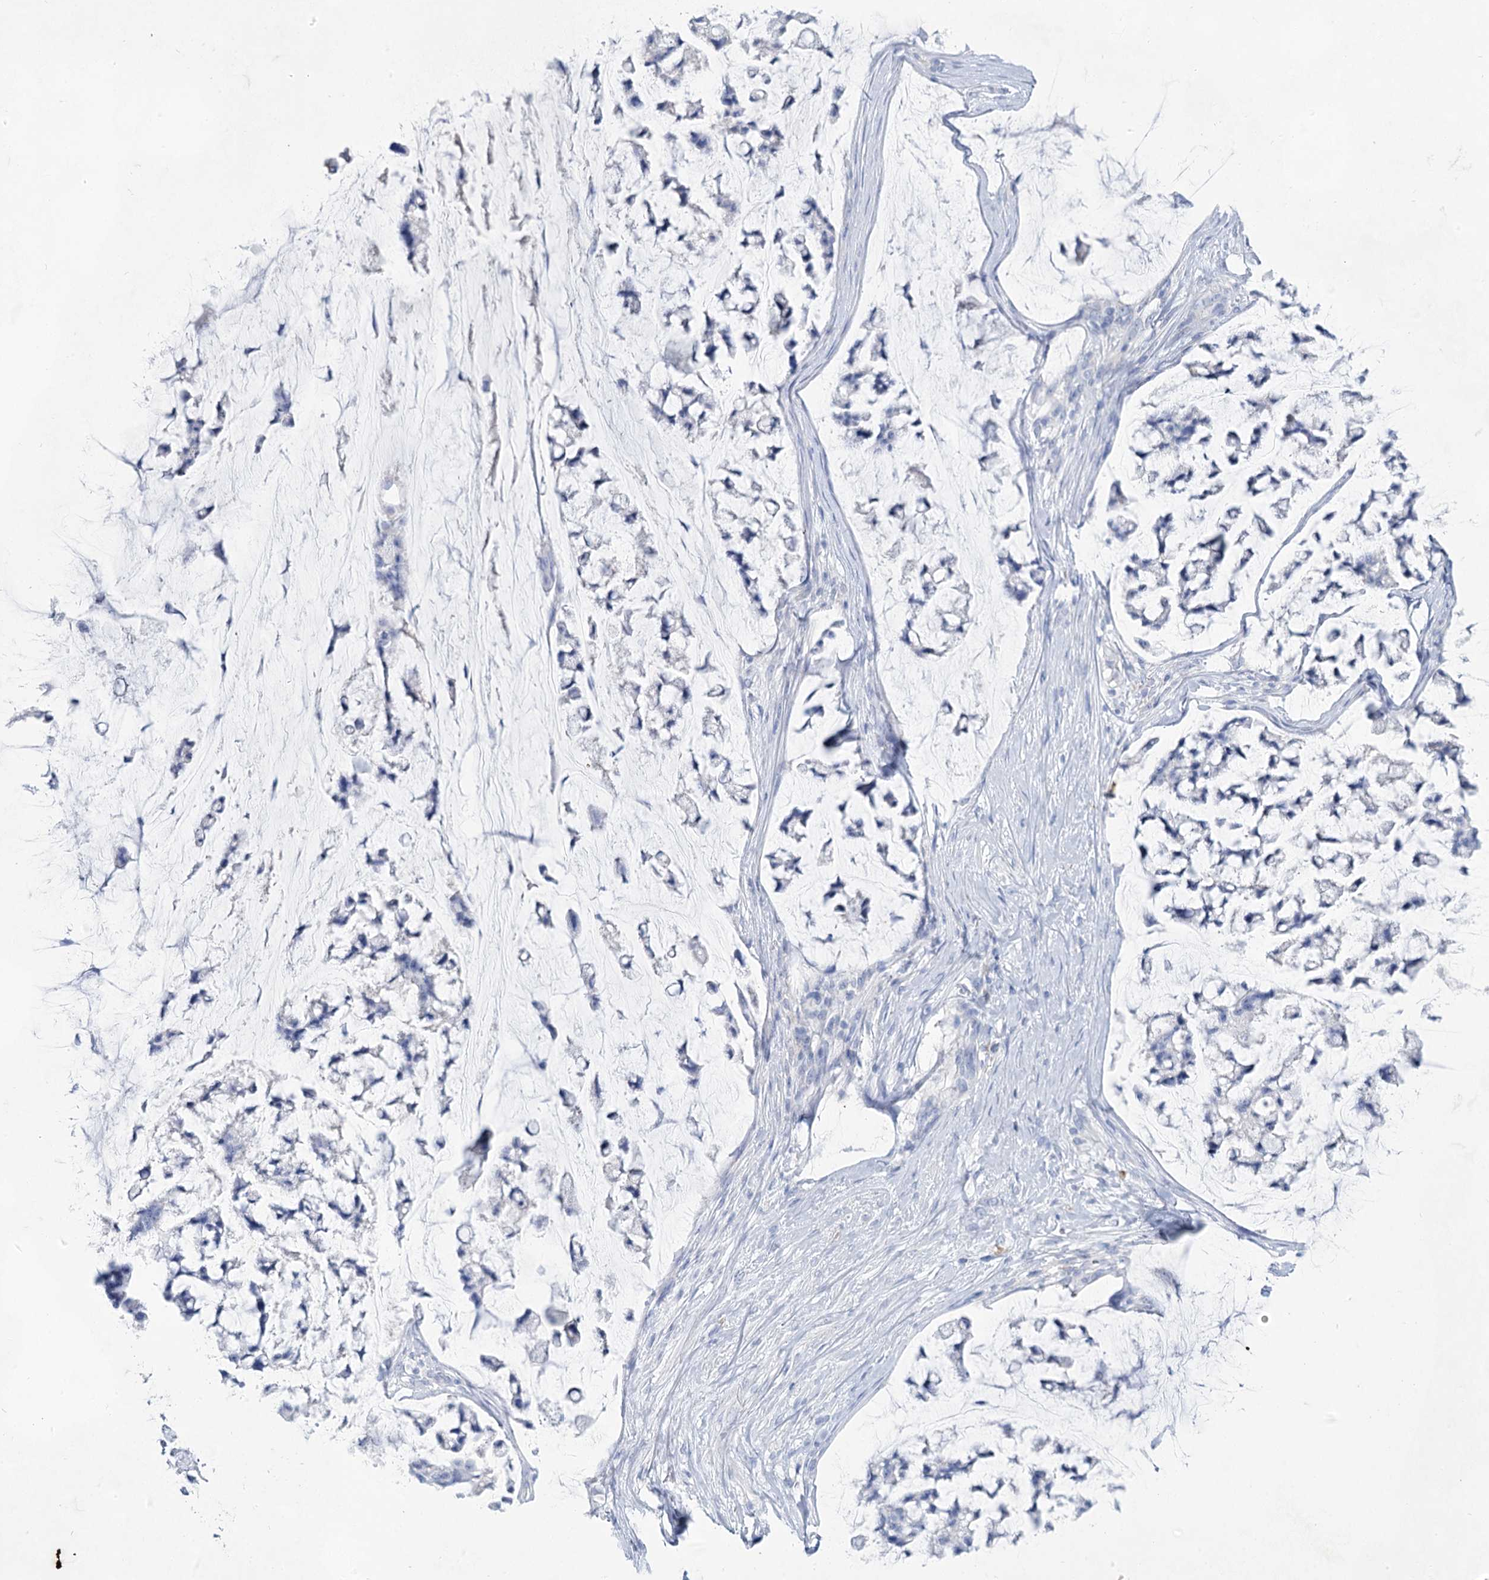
{"staining": {"intensity": "negative", "quantity": "none", "location": "none"}, "tissue": "stomach cancer", "cell_type": "Tumor cells", "image_type": "cancer", "snomed": [{"axis": "morphology", "description": "Adenocarcinoma, NOS"}, {"axis": "topography", "description": "Stomach, lower"}], "caption": "Immunohistochemical staining of stomach cancer exhibits no significant positivity in tumor cells.", "gene": "ACRV1", "patient": {"sex": "male", "age": 67}}